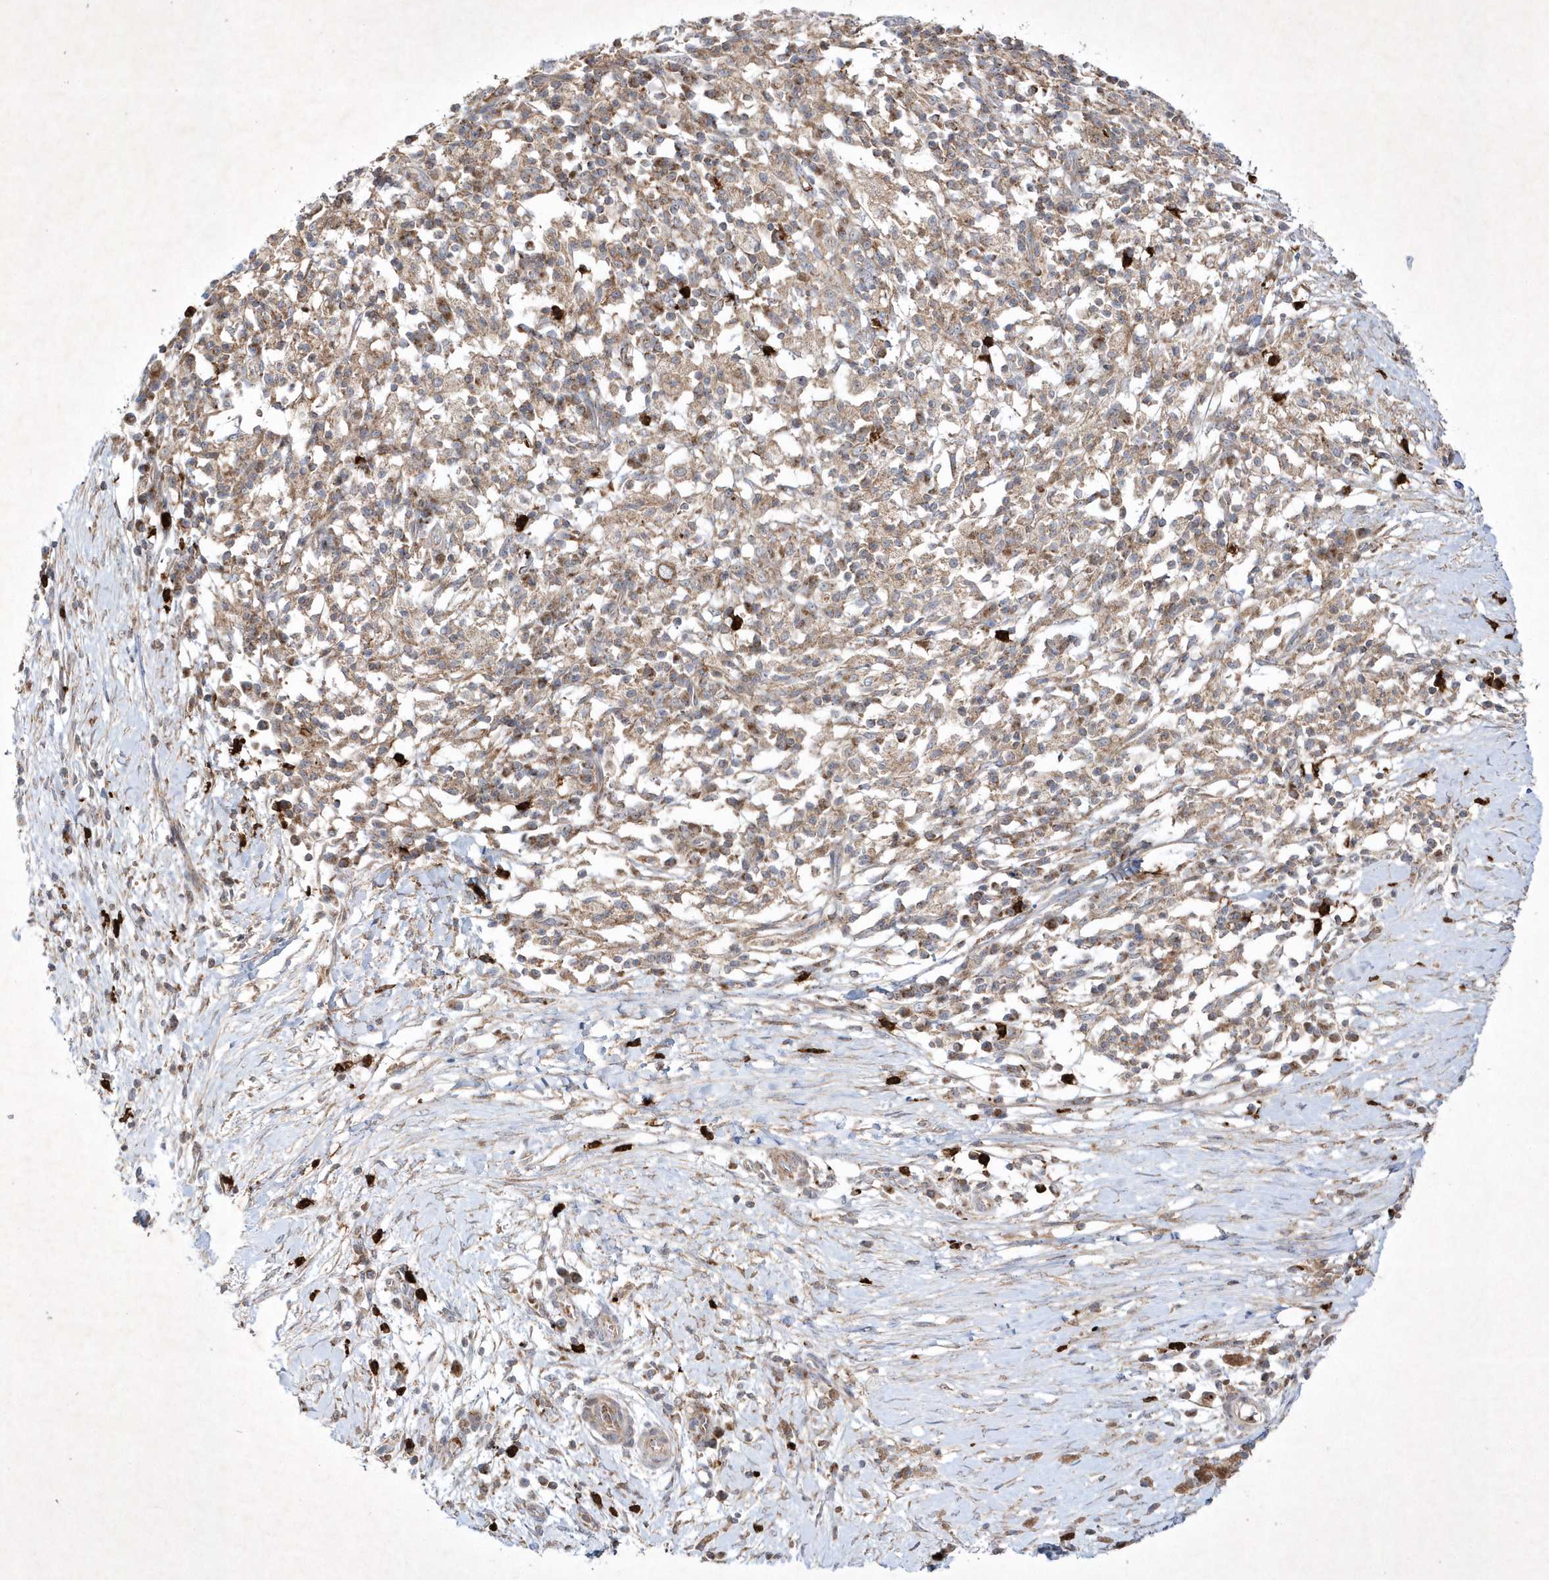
{"staining": {"intensity": "moderate", "quantity": ">75%", "location": "cytoplasmic/membranous,nuclear"}, "tissue": "pancreatic cancer", "cell_type": "Tumor cells", "image_type": "cancer", "snomed": [{"axis": "morphology", "description": "Adenocarcinoma, NOS"}, {"axis": "topography", "description": "Pancreas"}], "caption": "A brown stain highlights moderate cytoplasmic/membranous and nuclear expression of a protein in human pancreatic cancer tumor cells.", "gene": "OPA1", "patient": {"sex": "male", "age": 68}}